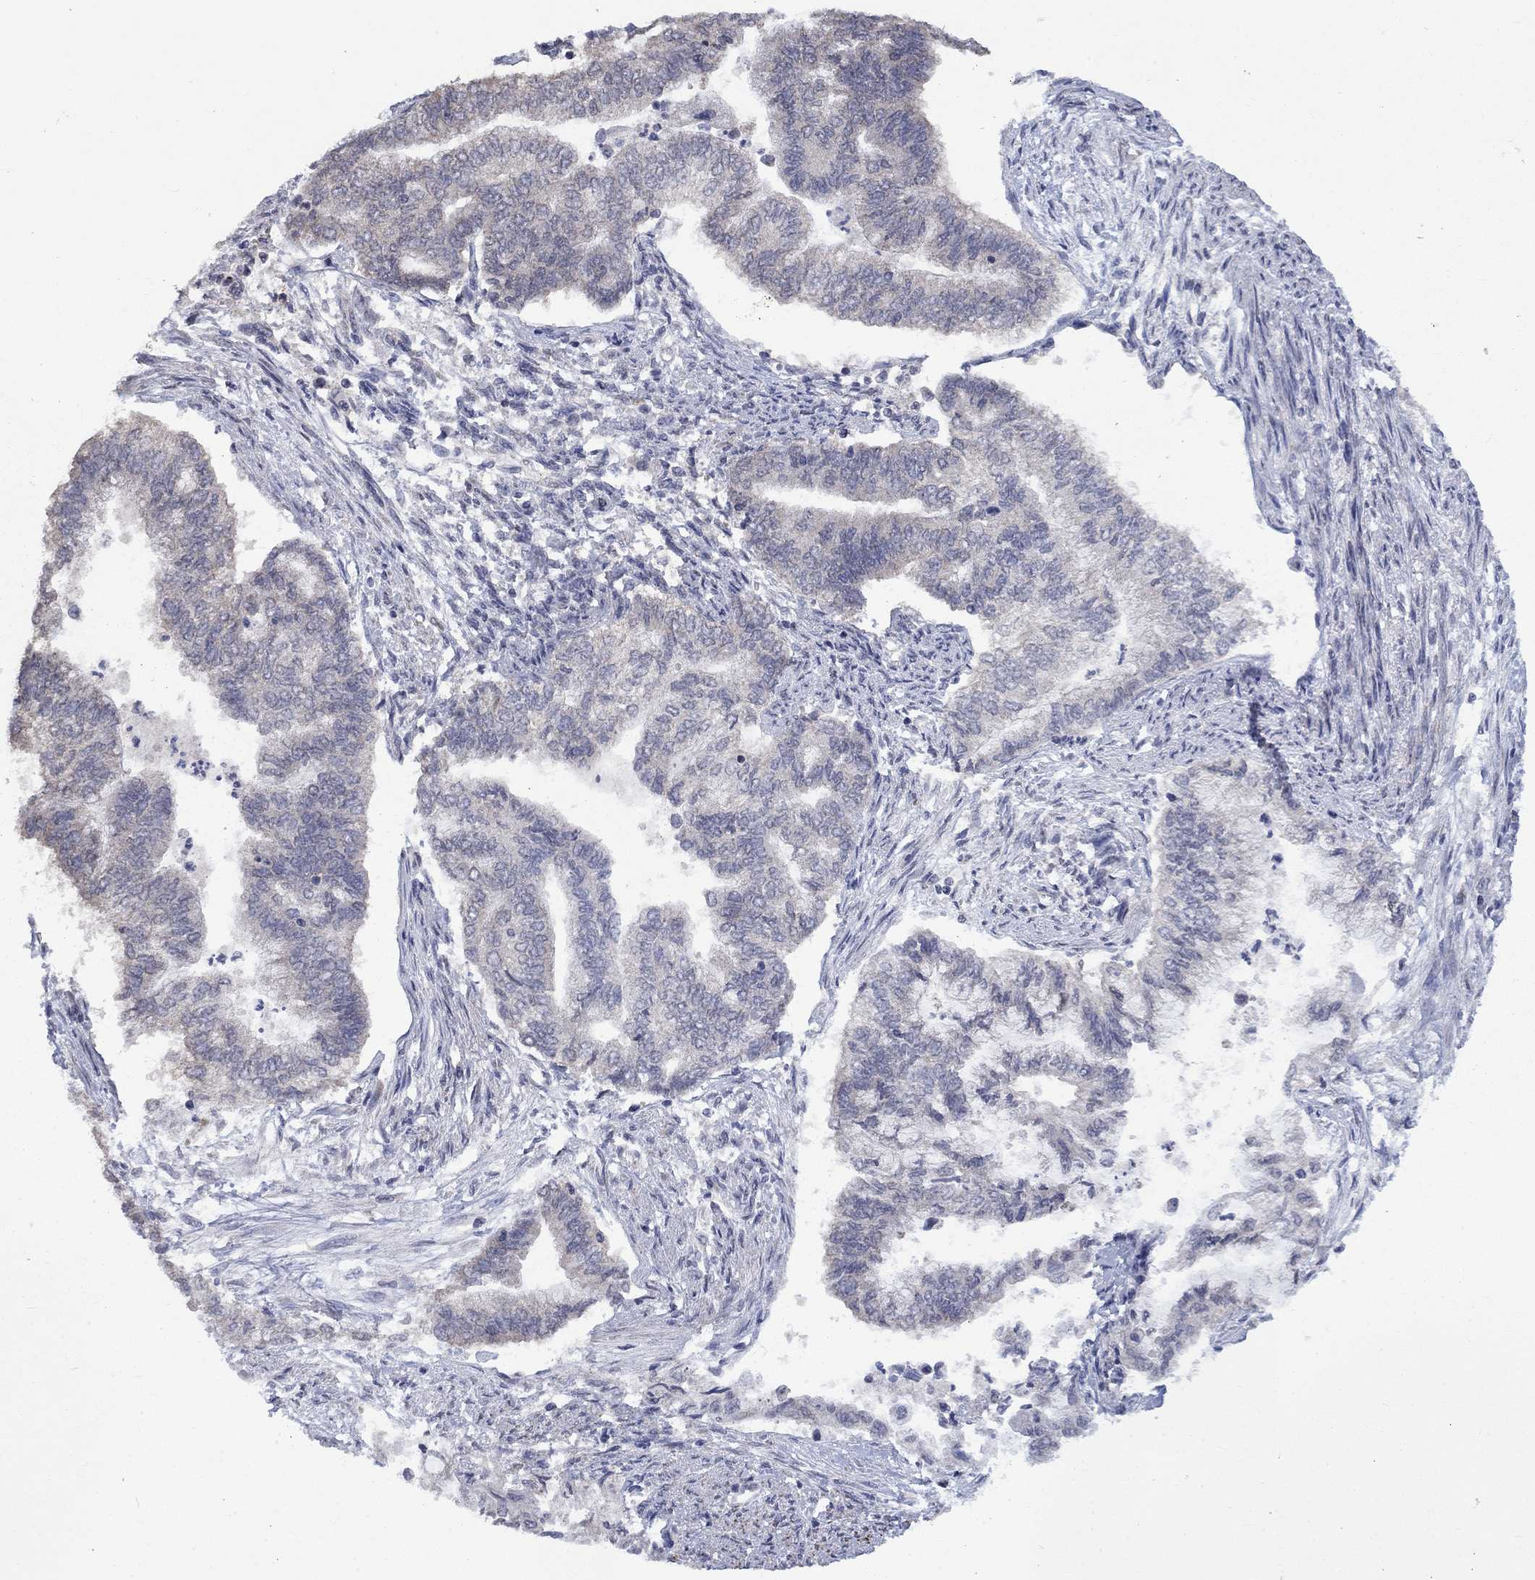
{"staining": {"intensity": "negative", "quantity": "none", "location": "none"}, "tissue": "endometrial cancer", "cell_type": "Tumor cells", "image_type": "cancer", "snomed": [{"axis": "morphology", "description": "Adenocarcinoma, NOS"}, {"axis": "topography", "description": "Endometrium"}], "caption": "An image of endometrial cancer (adenocarcinoma) stained for a protein exhibits no brown staining in tumor cells.", "gene": "SPATA33", "patient": {"sex": "female", "age": 65}}